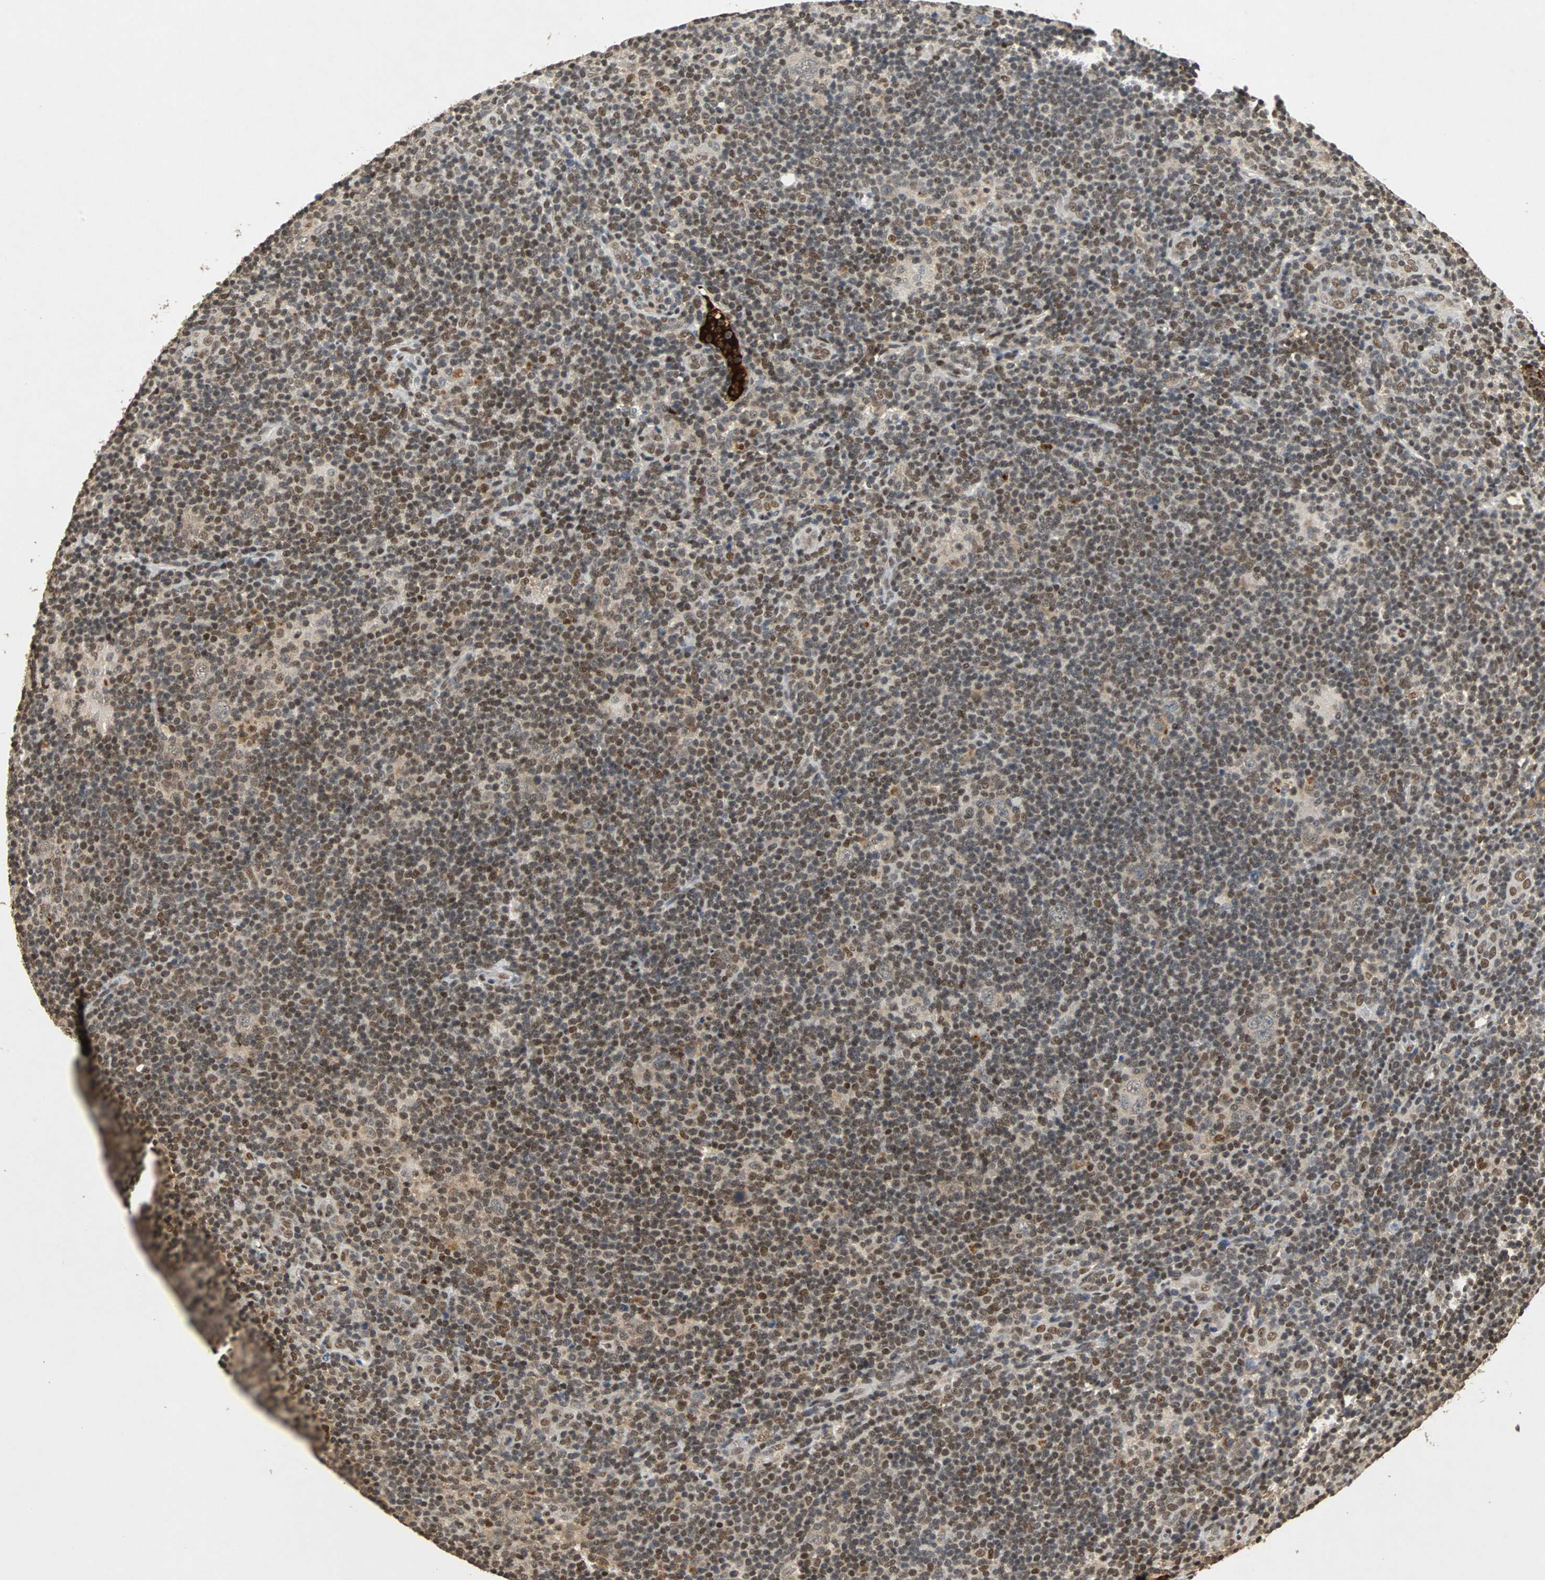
{"staining": {"intensity": "weak", "quantity": ">75%", "location": "cytoplasmic/membranous"}, "tissue": "lymphoma", "cell_type": "Tumor cells", "image_type": "cancer", "snomed": [{"axis": "morphology", "description": "Hodgkin's disease, NOS"}, {"axis": "topography", "description": "Lymph node"}], "caption": "Lymphoma stained for a protein exhibits weak cytoplasmic/membranous positivity in tumor cells. (brown staining indicates protein expression, while blue staining denotes nuclei).", "gene": "PHC1", "patient": {"sex": "female", "age": 57}}